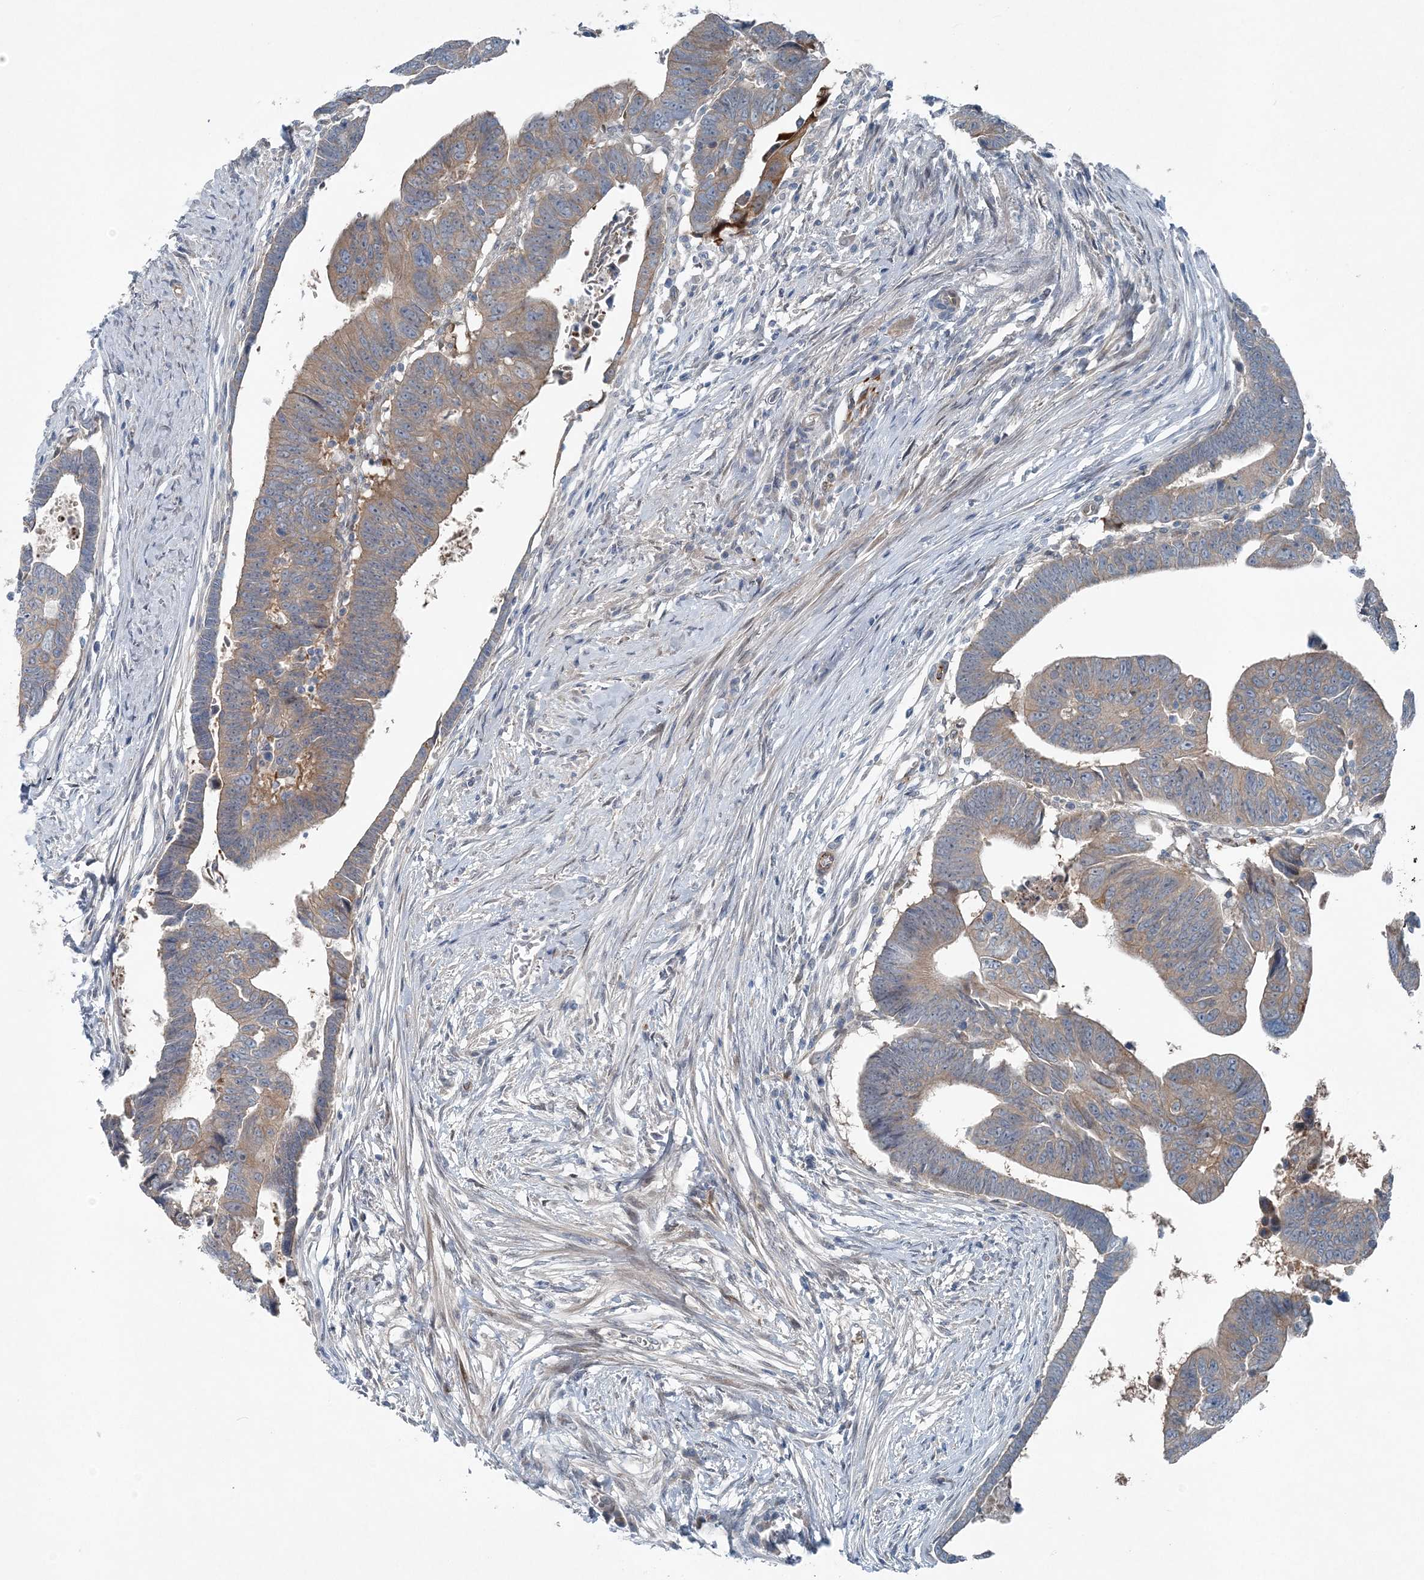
{"staining": {"intensity": "weak", "quantity": "25%-75%", "location": "cytoplasmic/membranous"}, "tissue": "colorectal cancer", "cell_type": "Tumor cells", "image_type": "cancer", "snomed": [{"axis": "morphology", "description": "Adenocarcinoma, NOS"}, {"axis": "topography", "description": "Rectum"}], "caption": "Immunohistochemistry (DAB (3,3'-diaminobenzidine)) staining of human colorectal adenocarcinoma exhibits weak cytoplasmic/membranous protein staining in approximately 25%-75% of tumor cells.", "gene": "KIAA1586", "patient": {"sex": "female", "age": 65}}